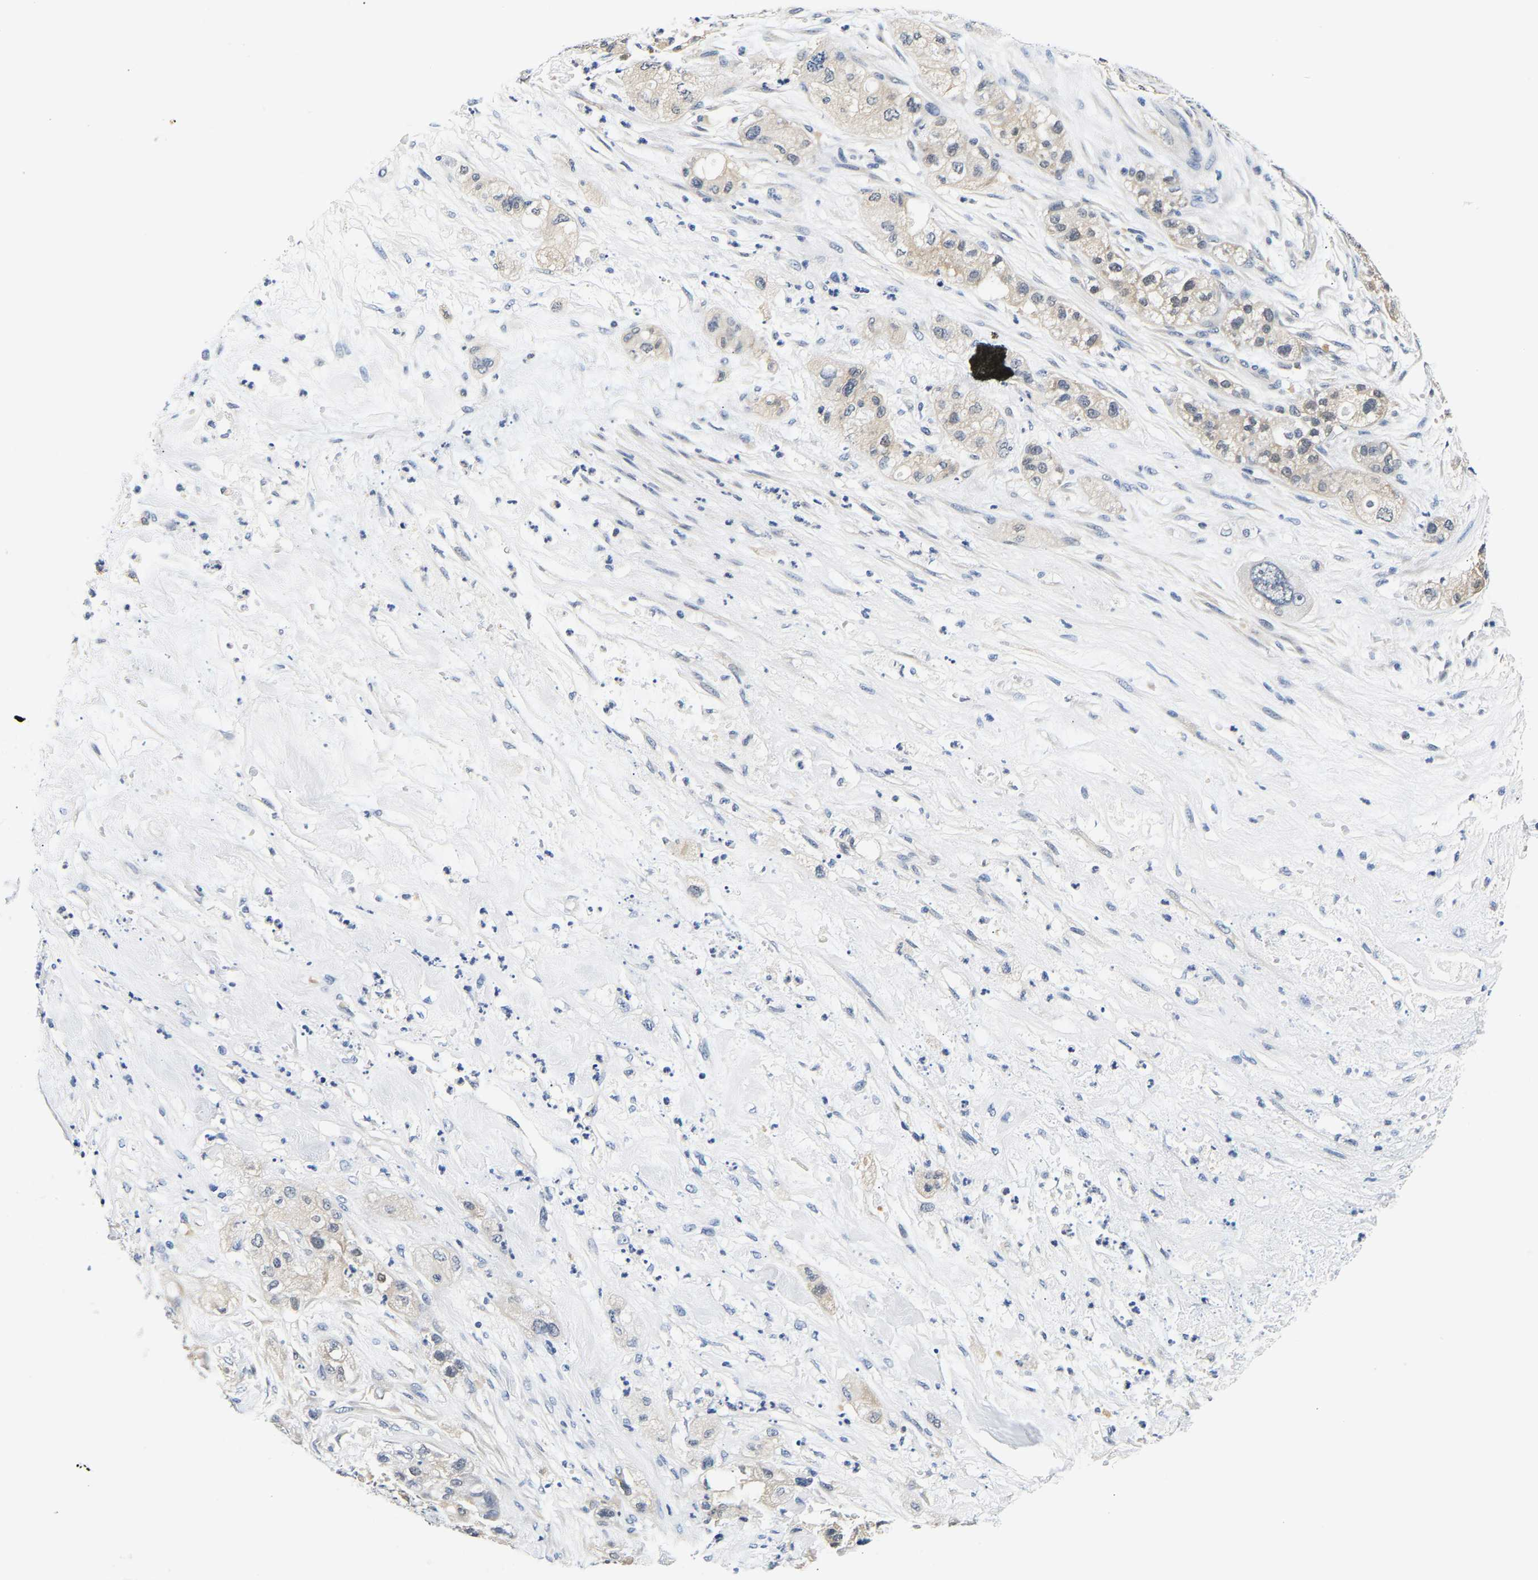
{"staining": {"intensity": "negative", "quantity": "none", "location": "none"}, "tissue": "pancreatic cancer", "cell_type": "Tumor cells", "image_type": "cancer", "snomed": [{"axis": "morphology", "description": "Adenocarcinoma, NOS"}, {"axis": "topography", "description": "Pancreas"}], "caption": "Pancreatic adenocarcinoma stained for a protein using immunohistochemistry shows no positivity tumor cells.", "gene": "UCHL3", "patient": {"sex": "female", "age": 78}}